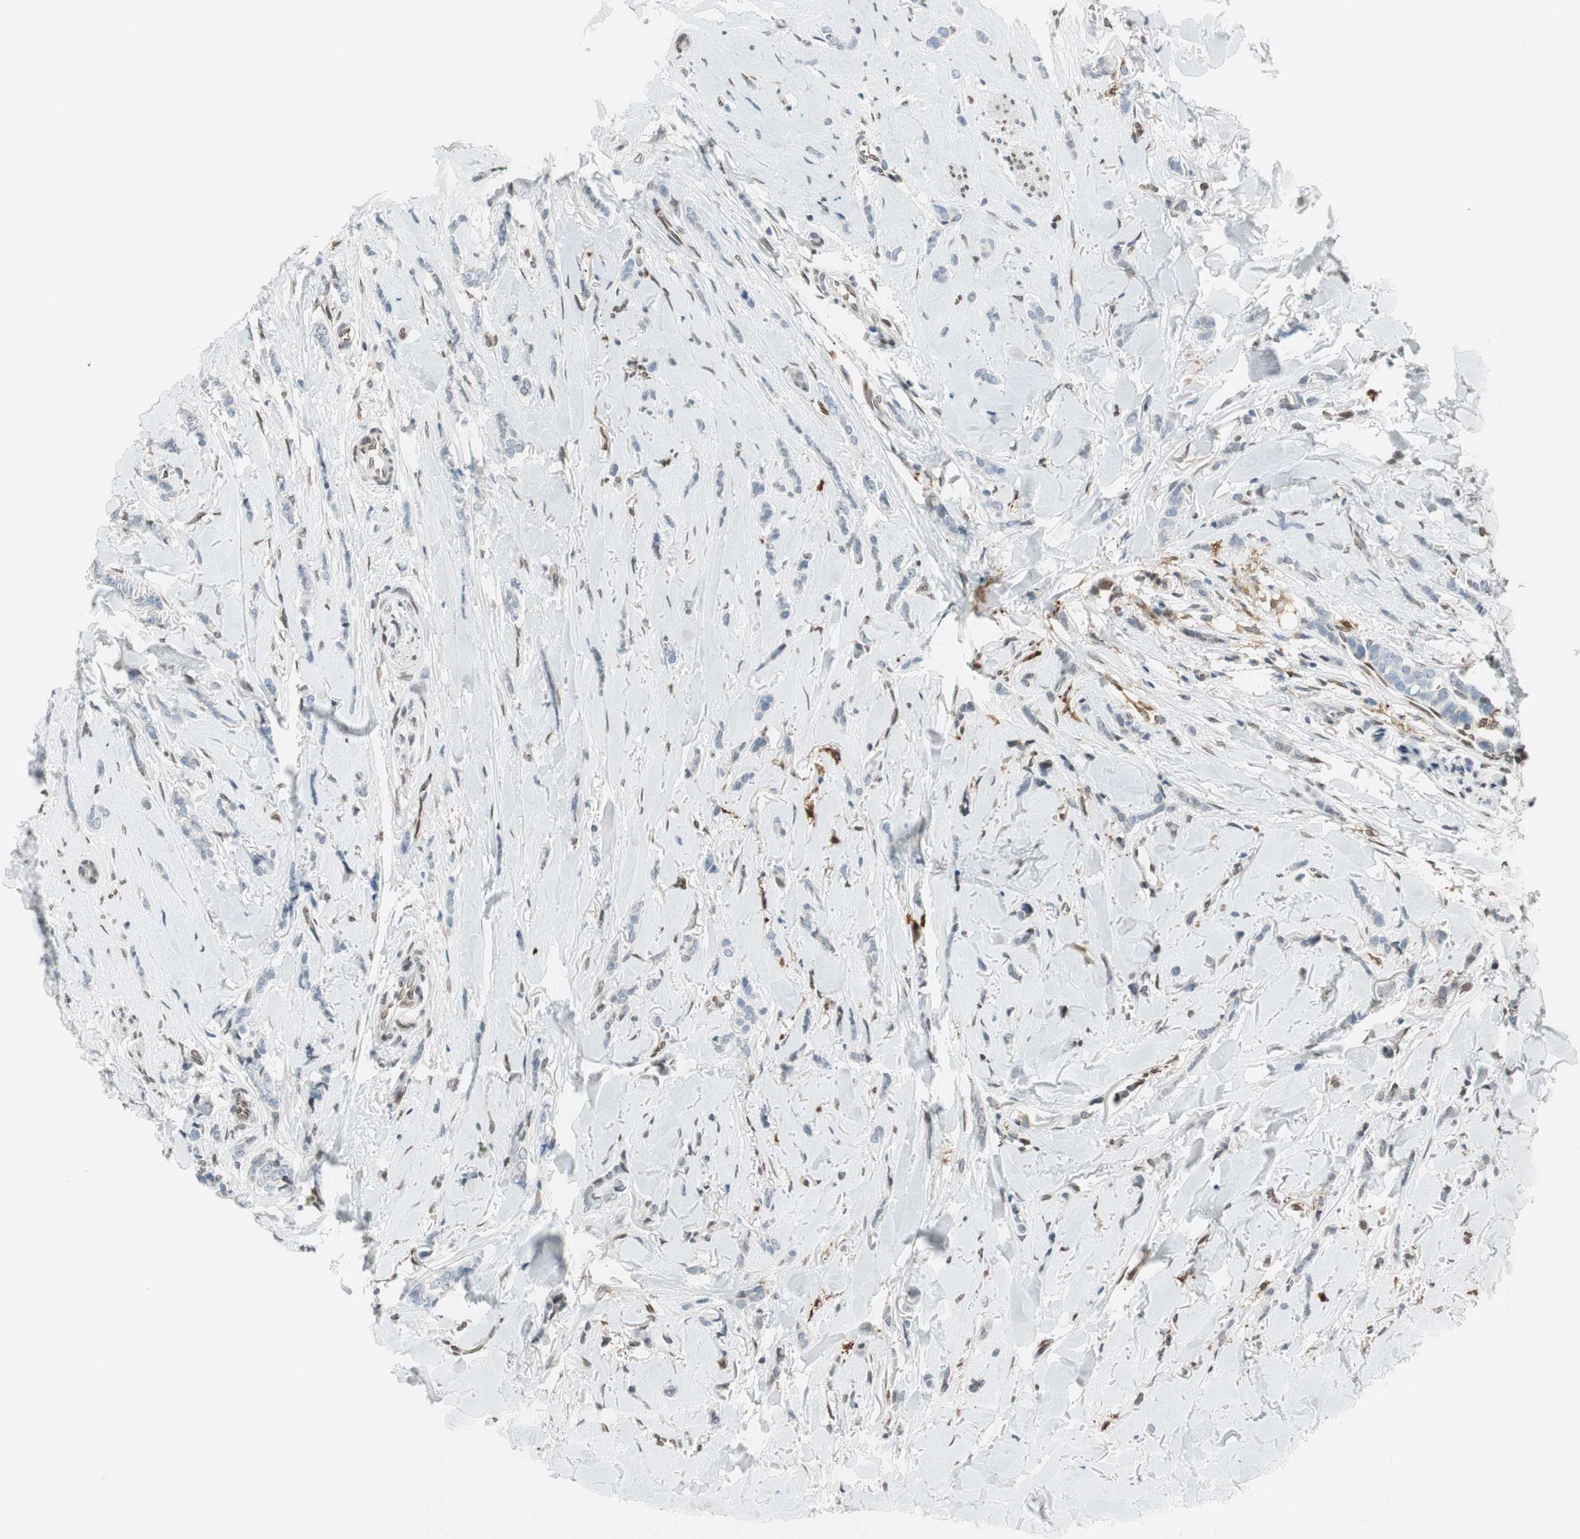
{"staining": {"intensity": "negative", "quantity": "none", "location": "none"}, "tissue": "breast cancer", "cell_type": "Tumor cells", "image_type": "cancer", "snomed": [{"axis": "morphology", "description": "Lobular carcinoma"}, {"axis": "topography", "description": "Skin"}, {"axis": "topography", "description": "Breast"}], "caption": "Breast cancer (lobular carcinoma) was stained to show a protein in brown. There is no significant positivity in tumor cells.", "gene": "TMEM260", "patient": {"sex": "female", "age": 46}}